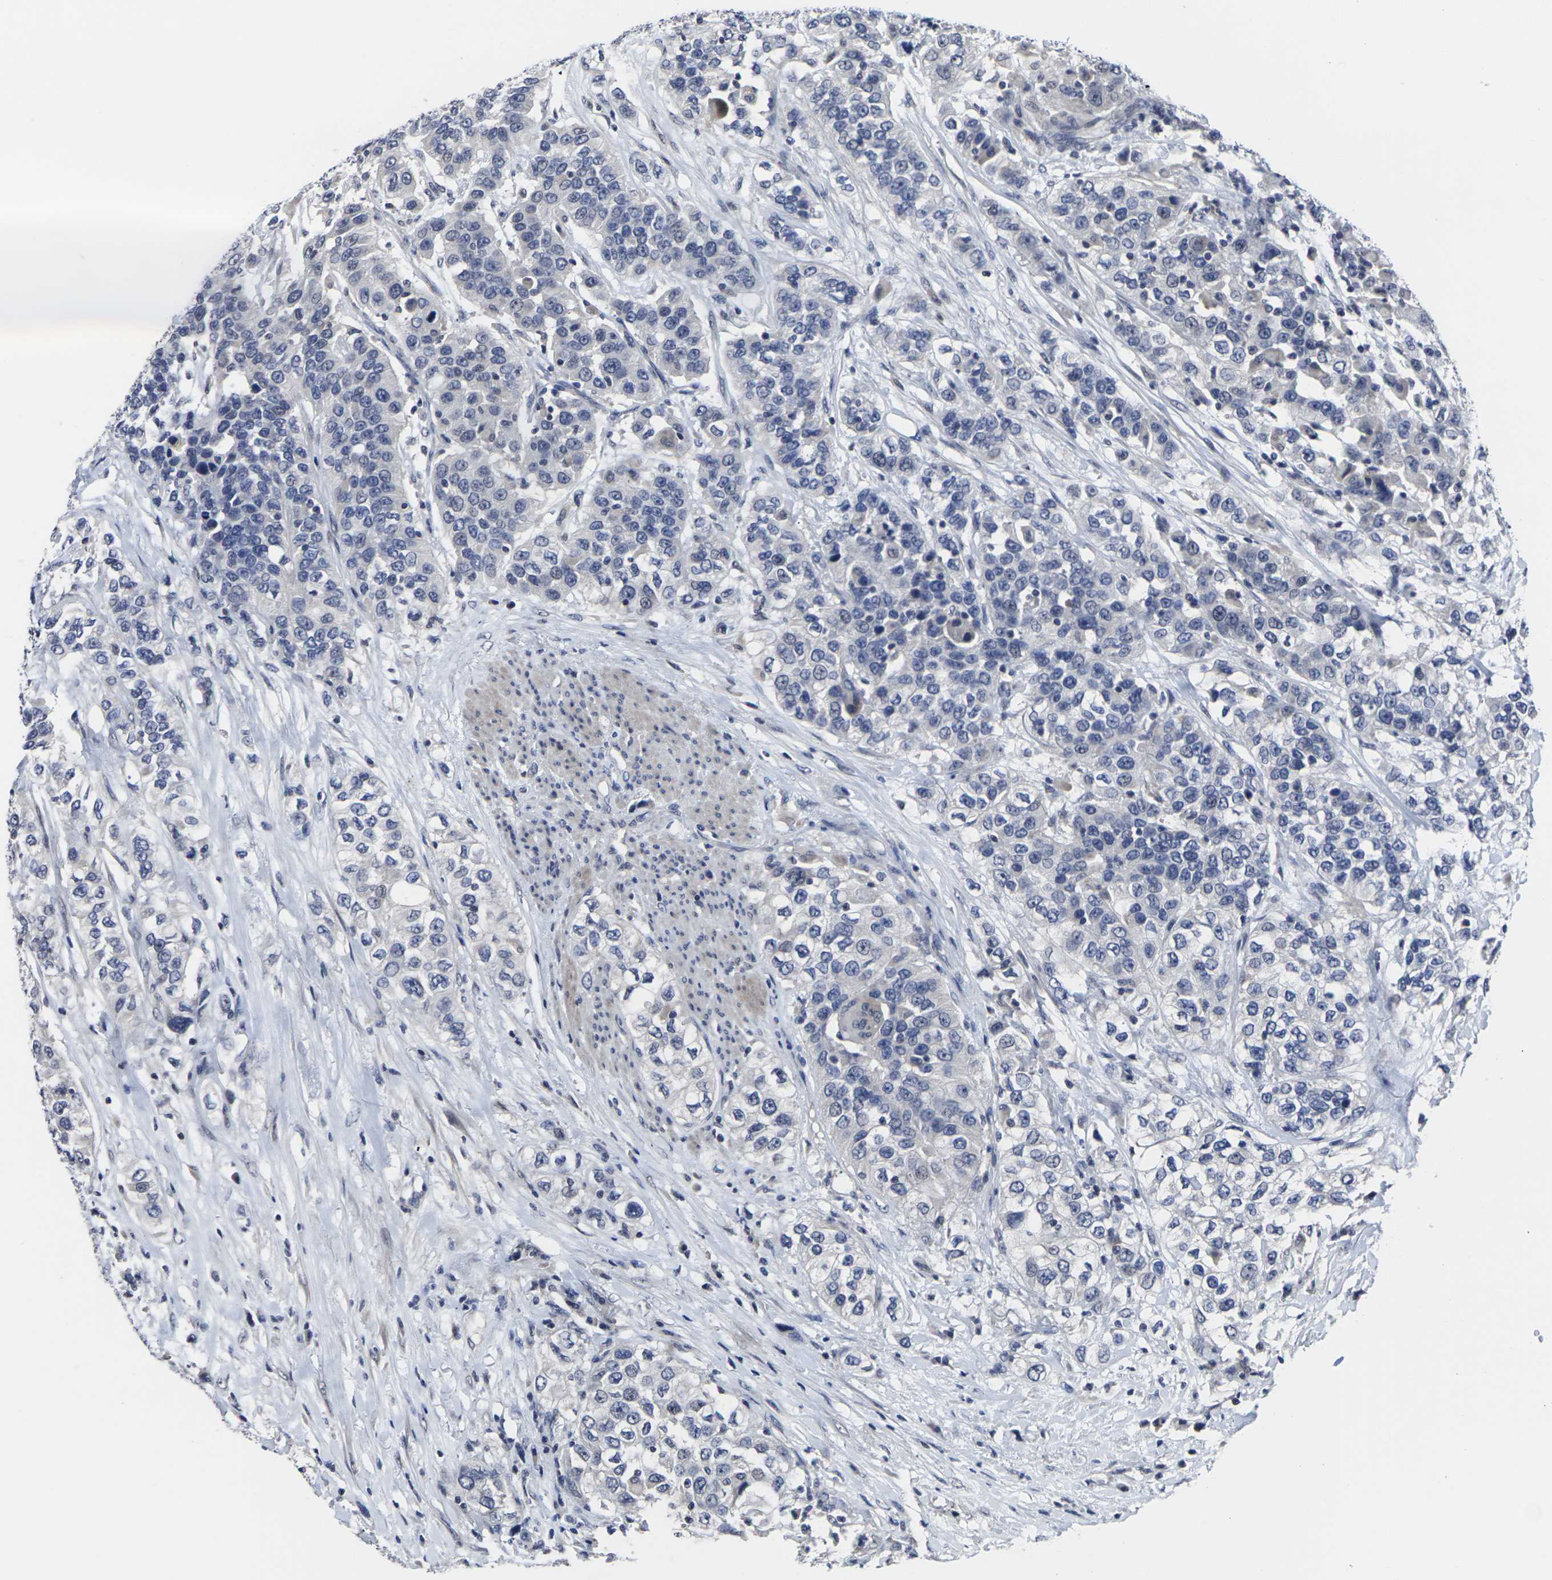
{"staining": {"intensity": "negative", "quantity": "none", "location": "none"}, "tissue": "urothelial cancer", "cell_type": "Tumor cells", "image_type": "cancer", "snomed": [{"axis": "morphology", "description": "Urothelial carcinoma, High grade"}, {"axis": "topography", "description": "Urinary bladder"}], "caption": "IHC of urothelial cancer exhibits no staining in tumor cells.", "gene": "MSANTD4", "patient": {"sex": "female", "age": 80}}